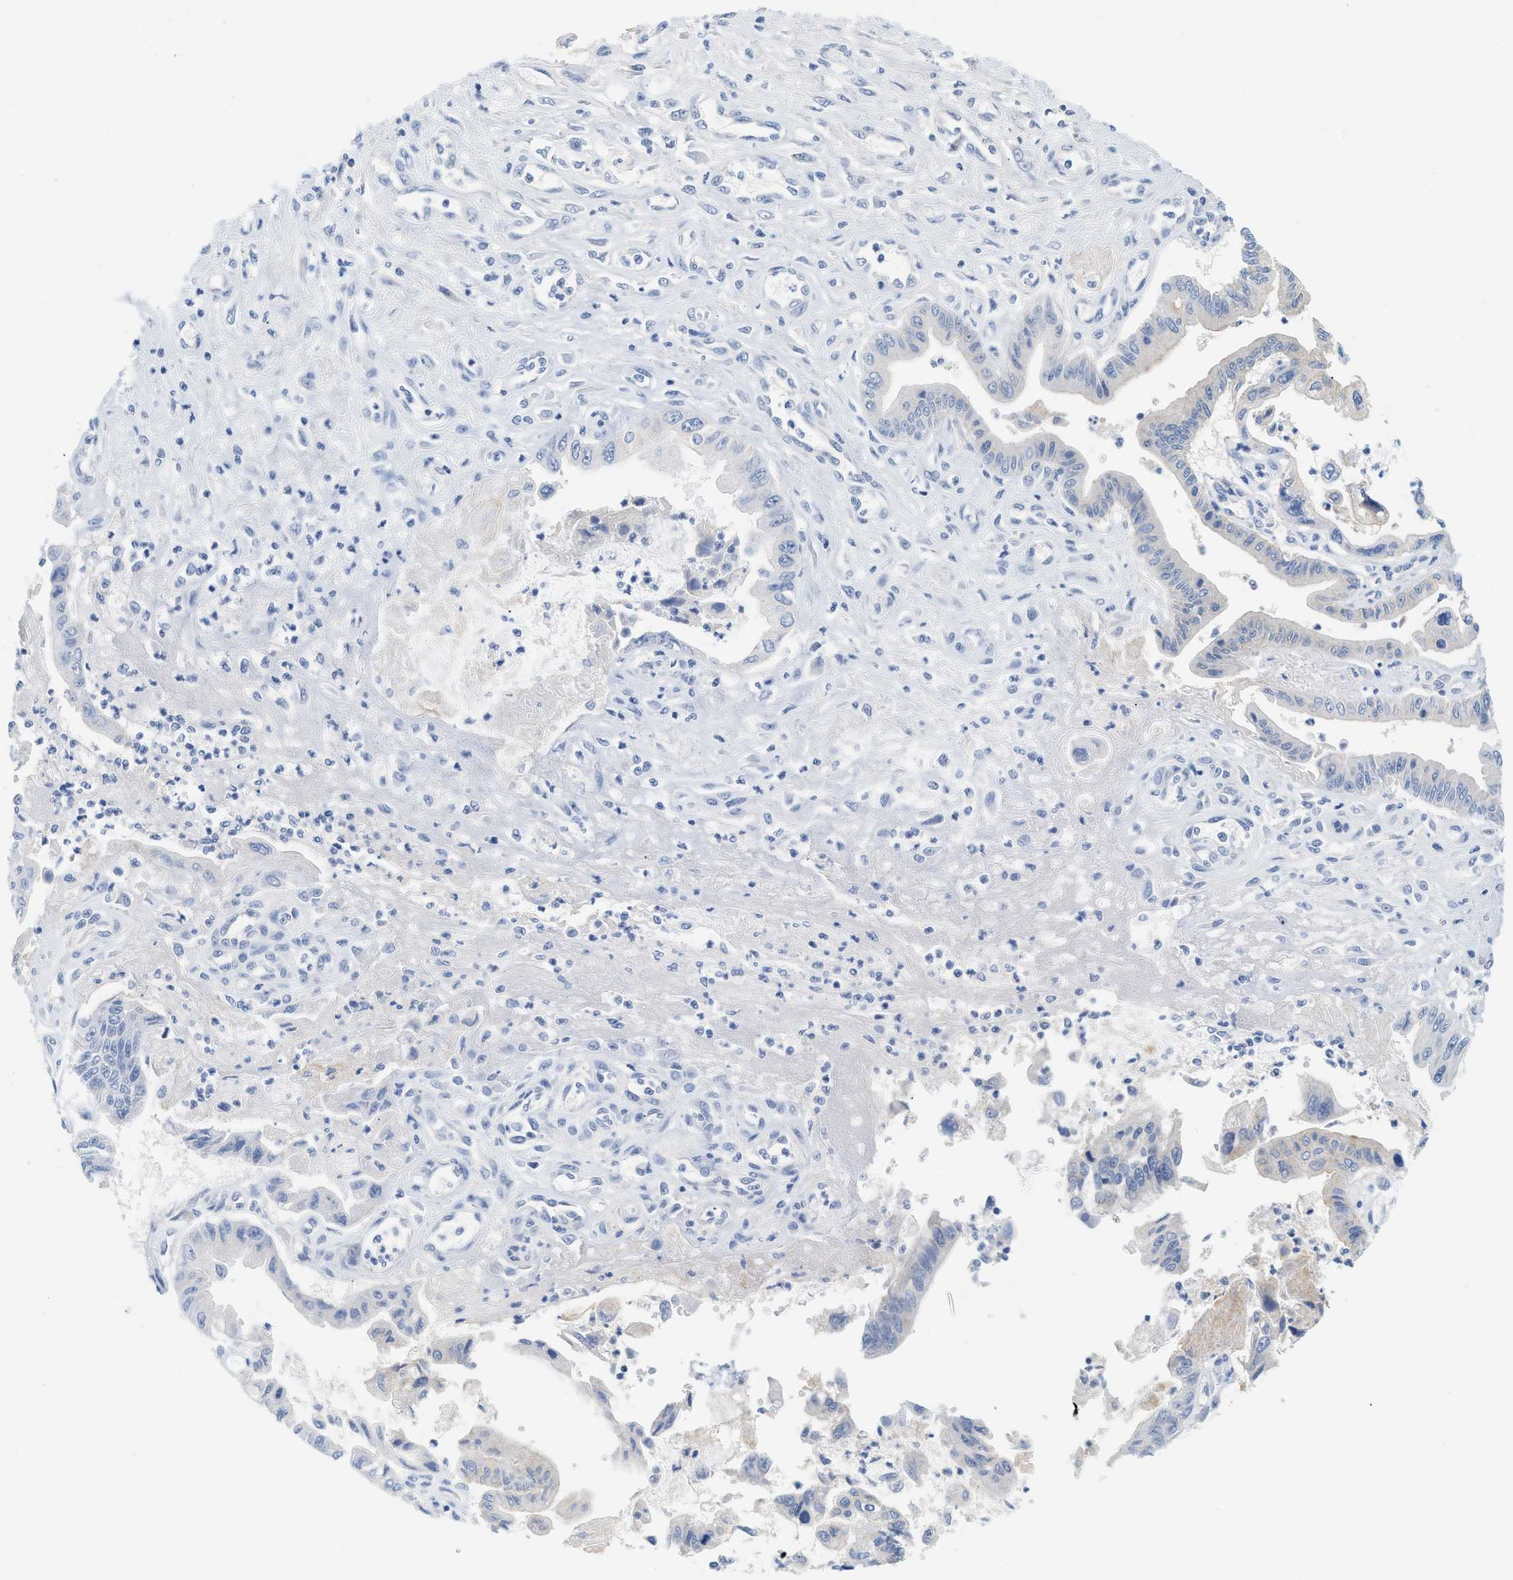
{"staining": {"intensity": "weak", "quantity": "<25%", "location": "cytoplasmic/membranous"}, "tissue": "pancreatic cancer", "cell_type": "Tumor cells", "image_type": "cancer", "snomed": [{"axis": "morphology", "description": "Adenocarcinoma, NOS"}, {"axis": "topography", "description": "Pancreas"}], "caption": "IHC histopathology image of pancreatic cancer stained for a protein (brown), which shows no expression in tumor cells. Nuclei are stained in blue.", "gene": "PAPPA", "patient": {"sex": "male", "age": 56}}